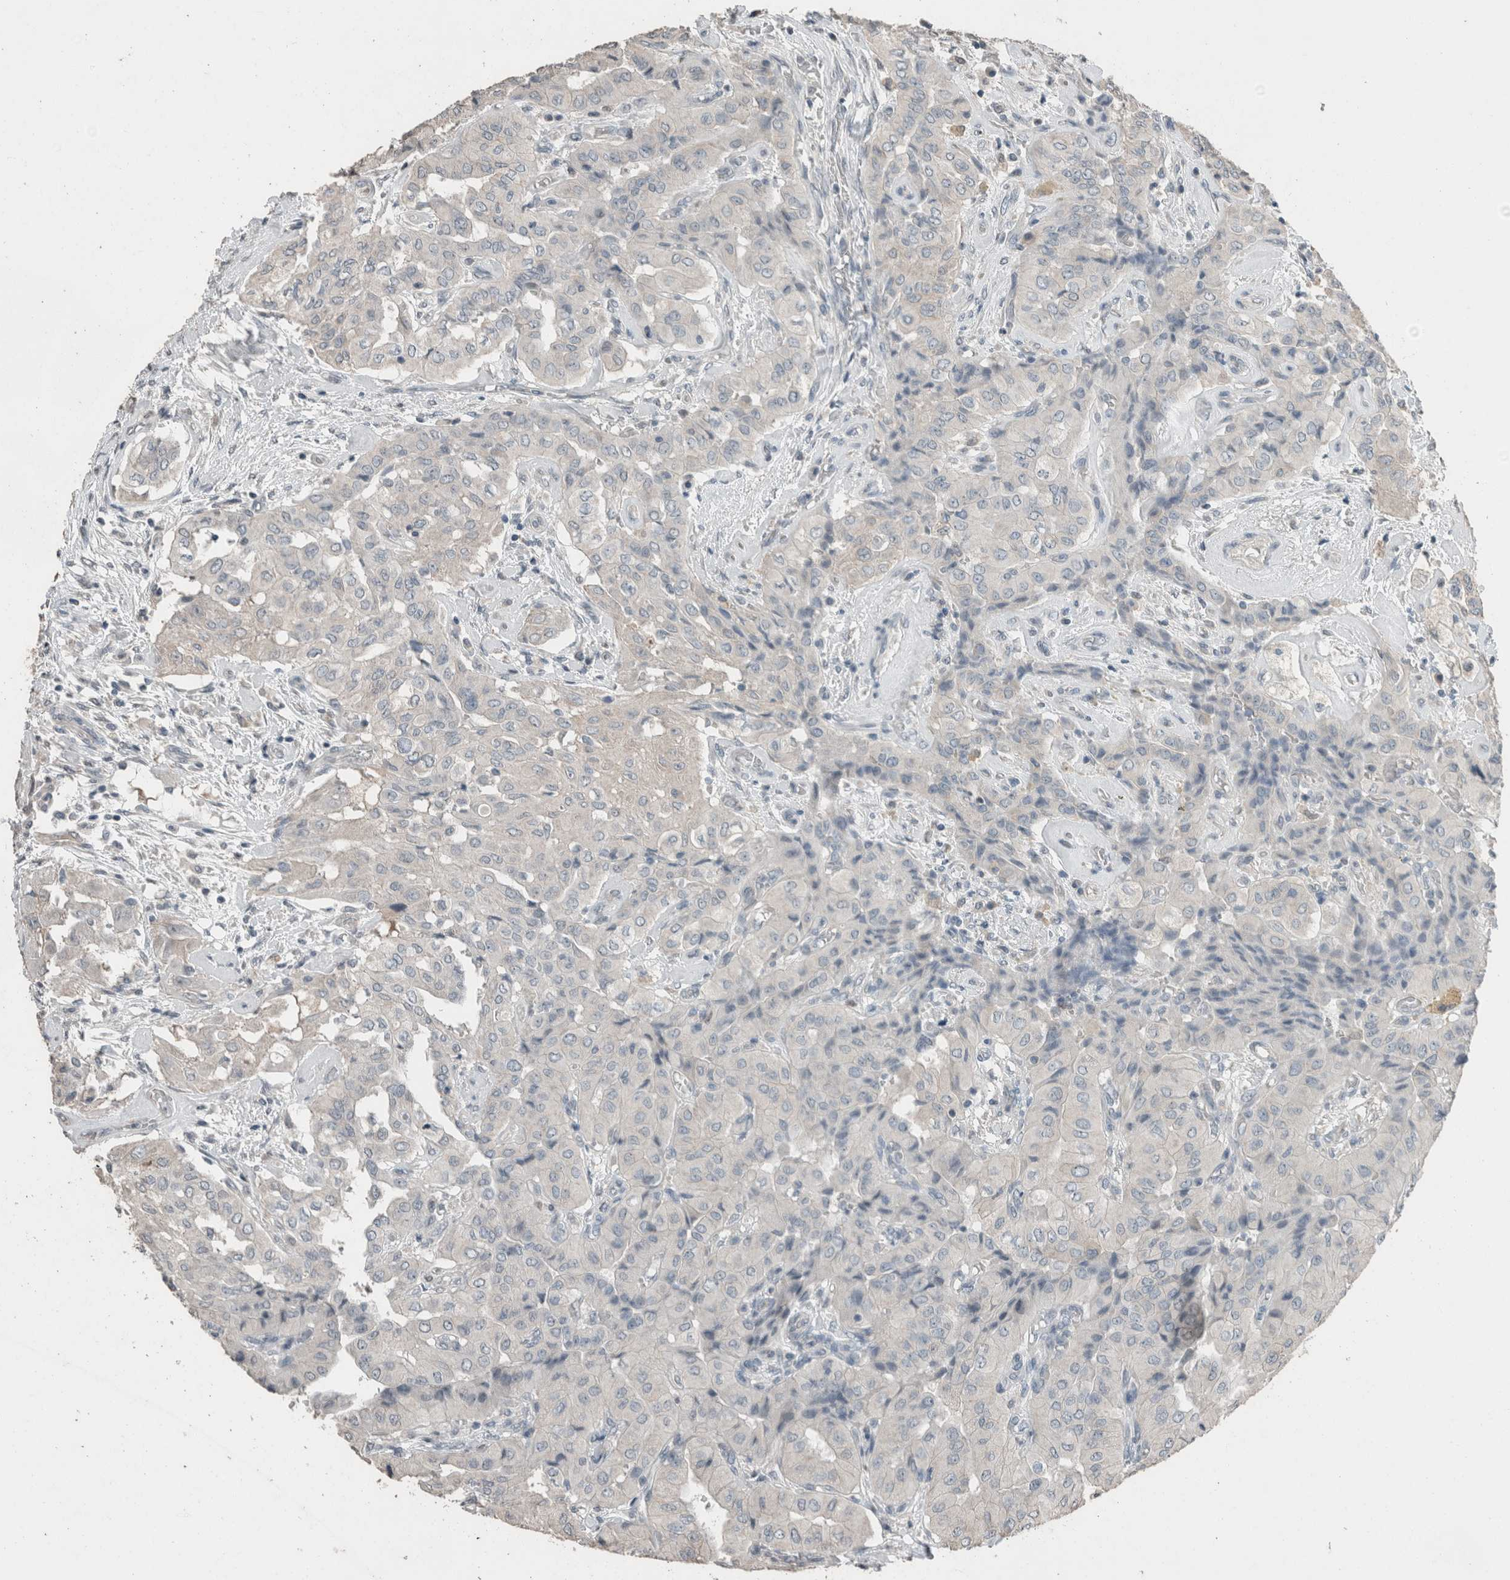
{"staining": {"intensity": "negative", "quantity": "none", "location": "none"}, "tissue": "thyroid cancer", "cell_type": "Tumor cells", "image_type": "cancer", "snomed": [{"axis": "morphology", "description": "Papillary adenocarcinoma, NOS"}, {"axis": "topography", "description": "Thyroid gland"}], "caption": "DAB (3,3'-diaminobenzidine) immunohistochemical staining of thyroid cancer (papillary adenocarcinoma) displays no significant positivity in tumor cells.", "gene": "ACVR2B", "patient": {"sex": "female", "age": 59}}